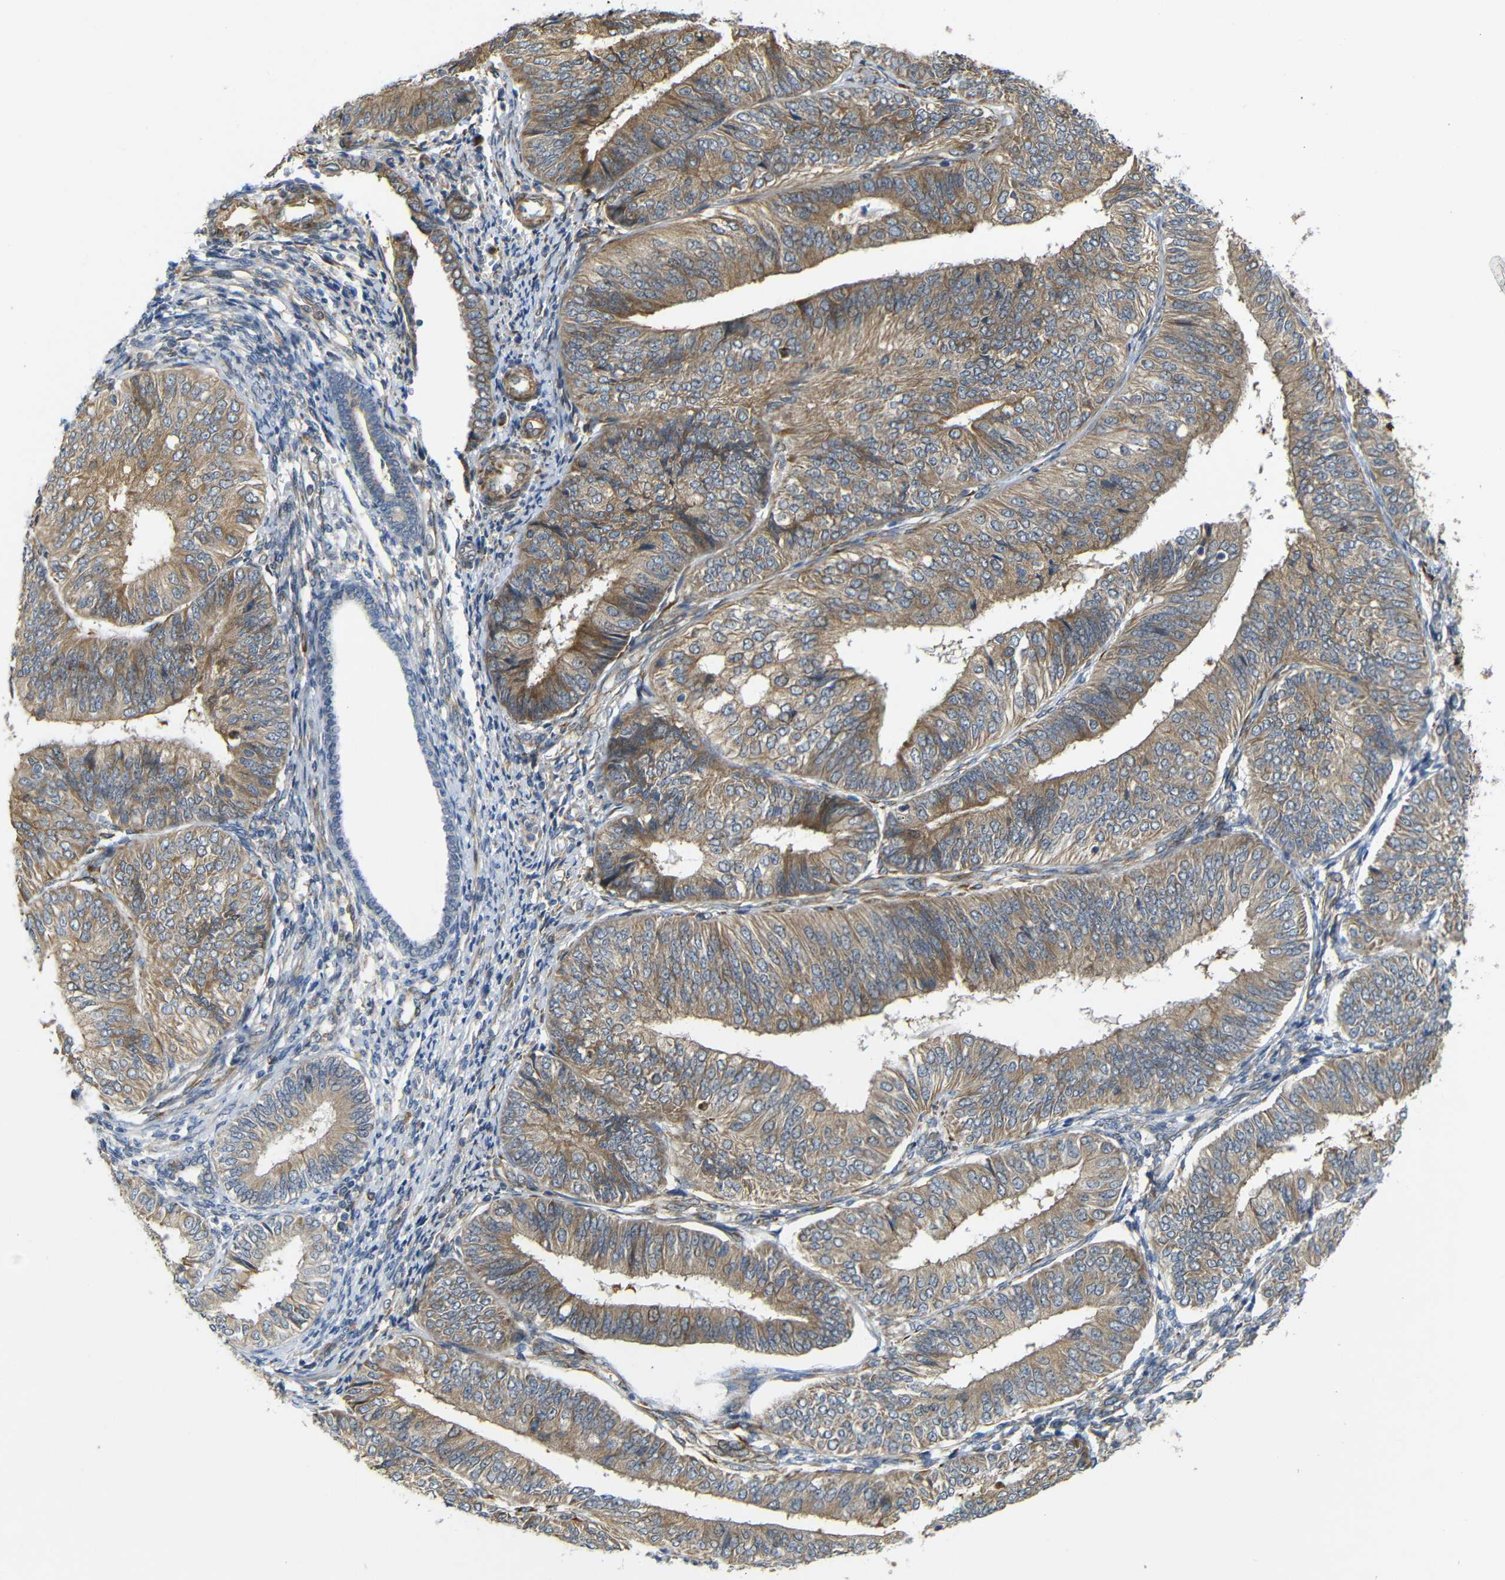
{"staining": {"intensity": "moderate", "quantity": ">75%", "location": "cytoplasmic/membranous"}, "tissue": "endometrial cancer", "cell_type": "Tumor cells", "image_type": "cancer", "snomed": [{"axis": "morphology", "description": "Adenocarcinoma, NOS"}, {"axis": "topography", "description": "Endometrium"}], "caption": "This is an image of immunohistochemistry staining of endometrial adenocarcinoma, which shows moderate expression in the cytoplasmic/membranous of tumor cells.", "gene": "P3H2", "patient": {"sex": "female", "age": 58}}